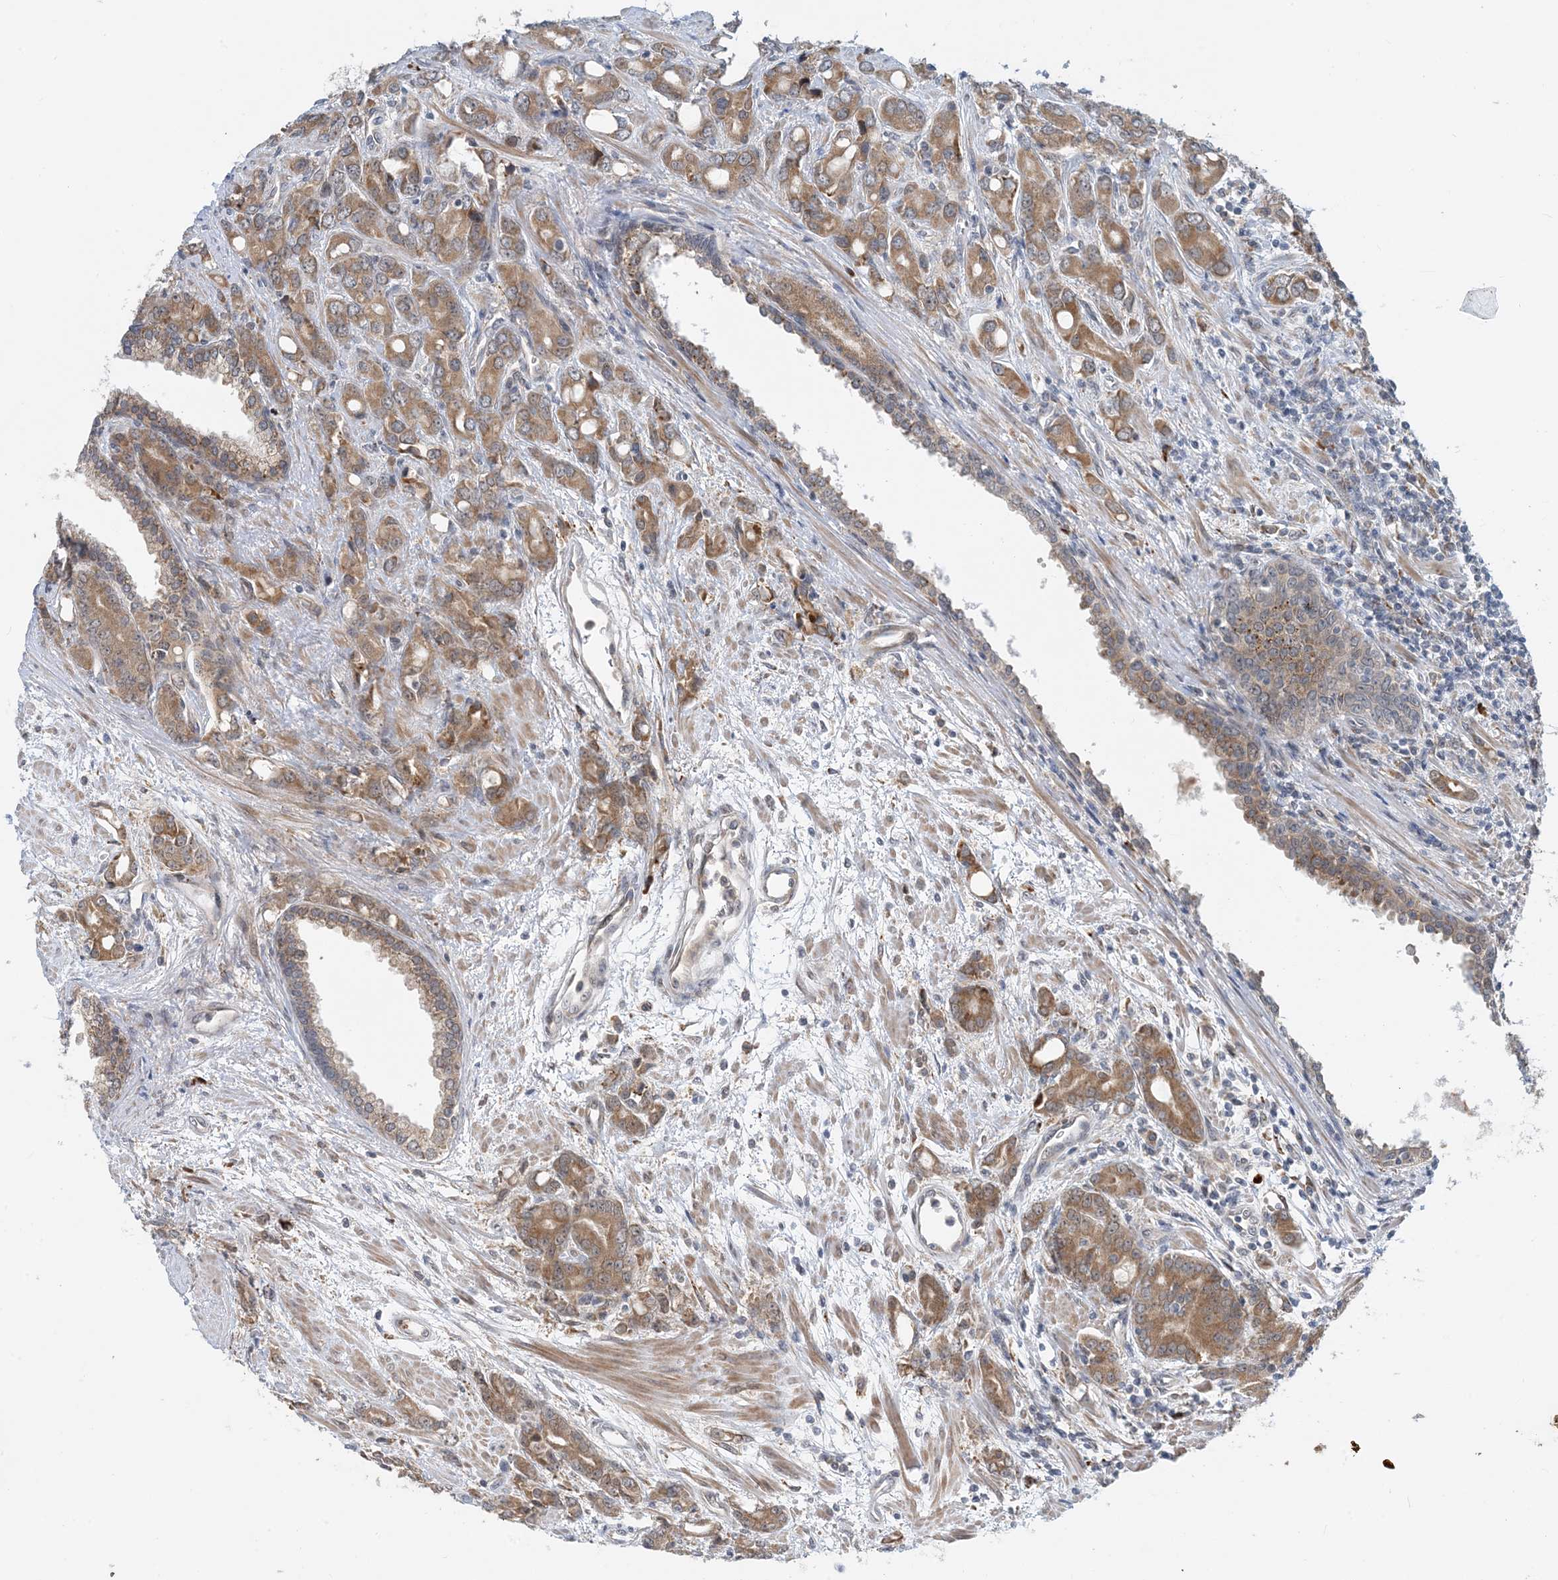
{"staining": {"intensity": "moderate", "quantity": ">75%", "location": "cytoplasmic/membranous"}, "tissue": "prostate cancer", "cell_type": "Tumor cells", "image_type": "cancer", "snomed": [{"axis": "morphology", "description": "Adenocarcinoma, High grade"}, {"axis": "topography", "description": "Prostate"}], "caption": "IHC of human high-grade adenocarcinoma (prostate) demonstrates medium levels of moderate cytoplasmic/membranous expression in about >75% of tumor cells. (DAB = brown stain, brightfield microscopy at high magnification).", "gene": "PHOSPHO2", "patient": {"sex": "male", "age": 62}}